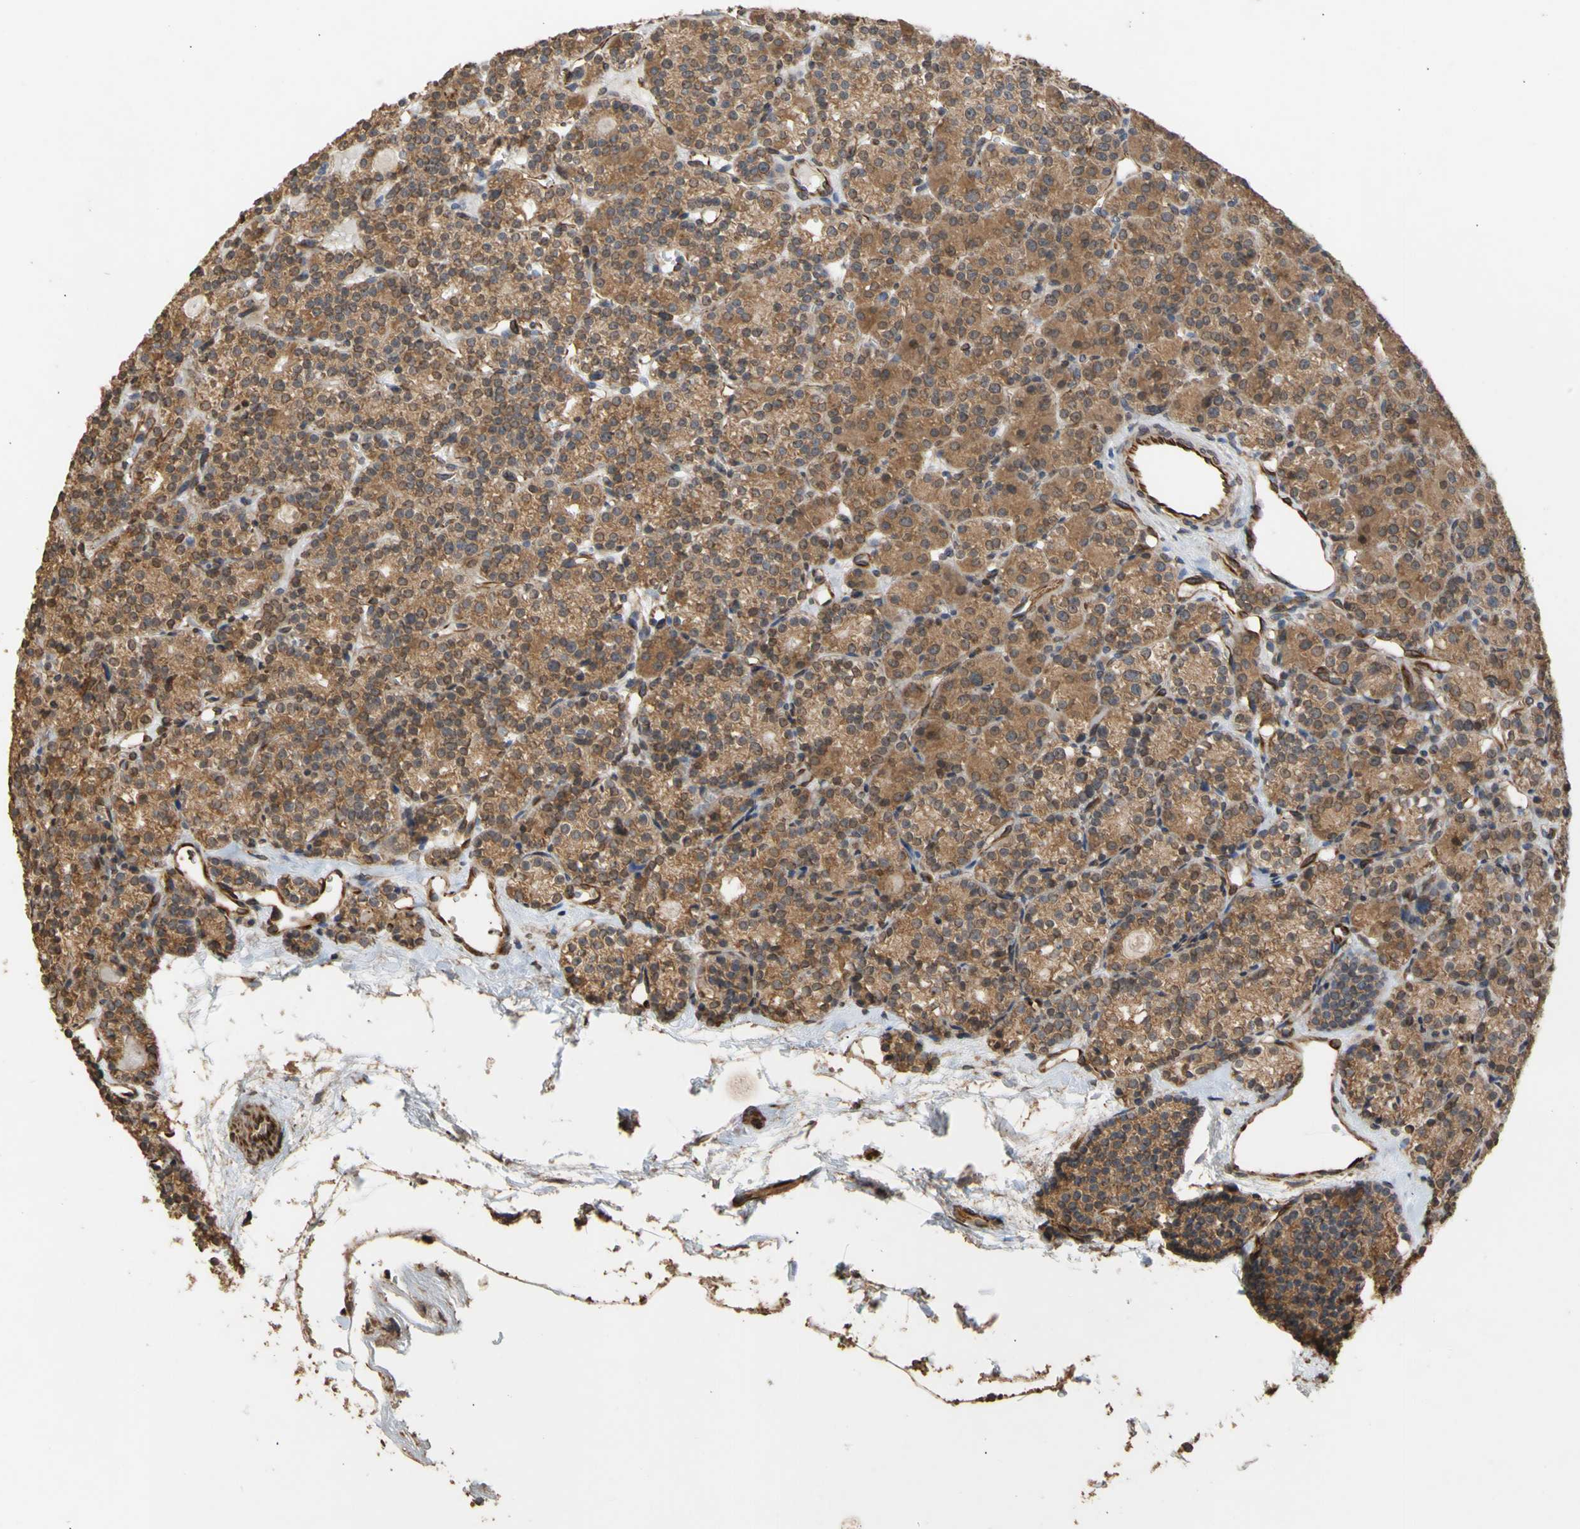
{"staining": {"intensity": "moderate", "quantity": ">75%", "location": "cytoplasmic/membranous"}, "tissue": "parathyroid gland", "cell_type": "Glandular cells", "image_type": "normal", "snomed": [{"axis": "morphology", "description": "Normal tissue, NOS"}, {"axis": "topography", "description": "Parathyroid gland"}], "caption": "High-power microscopy captured an IHC histopathology image of unremarkable parathyroid gland, revealing moderate cytoplasmic/membranous expression in approximately >75% of glandular cells.", "gene": "EIF2S3", "patient": {"sex": "female", "age": 64}}